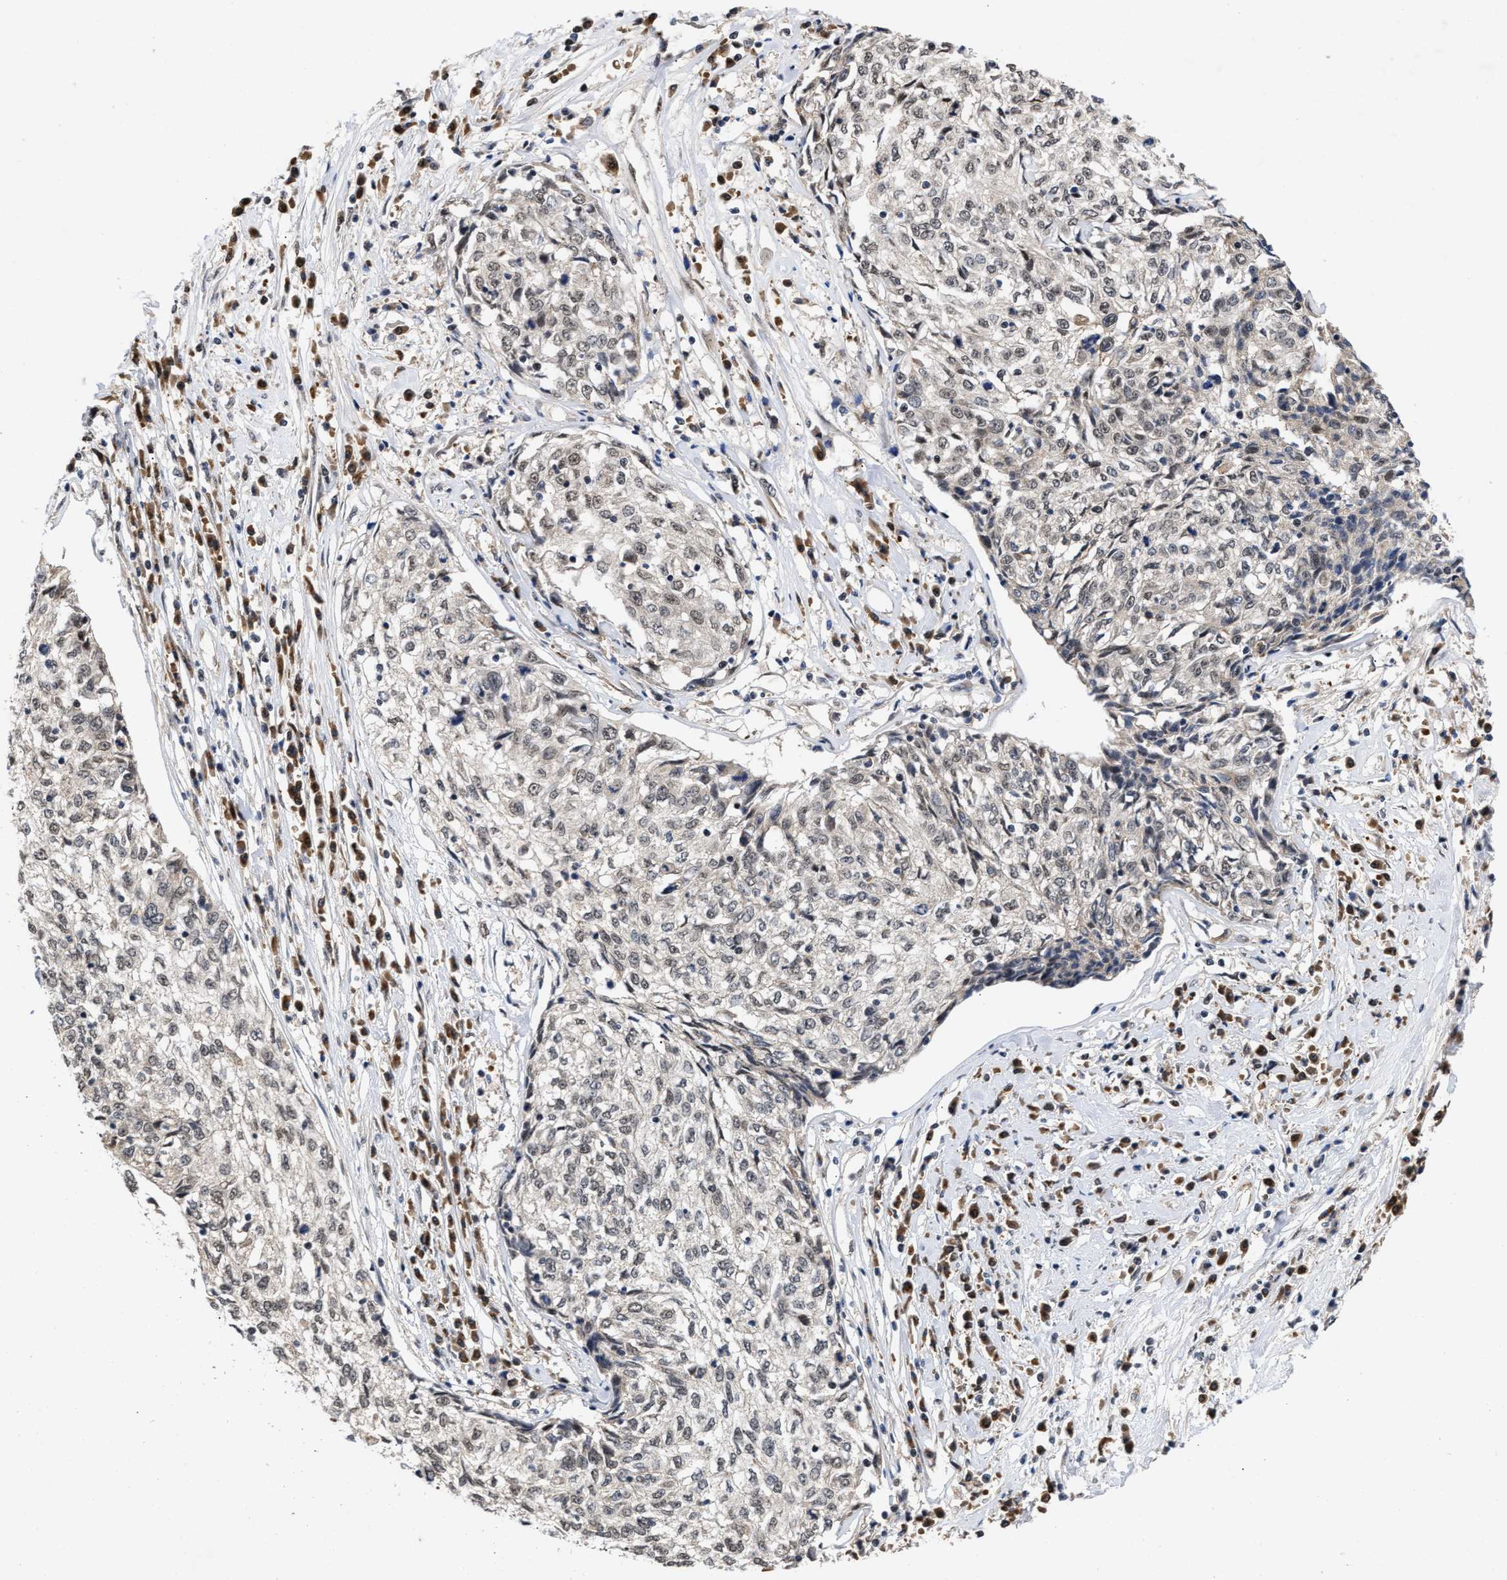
{"staining": {"intensity": "negative", "quantity": "none", "location": "none"}, "tissue": "cervical cancer", "cell_type": "Tumor cells", "image_type": "cancer", "snomed": [{"axis": "morphology", "description": "Squamous cell carcinoma, NOS"}, {"axis": "topography", "description": "Cervix"}], "caption": "There is no significant expression in tumor cells of cervical cancer (squamous cell carcinoma).", "gene": "CLIP2", "patient": {"sex": "female", "age": 57}}